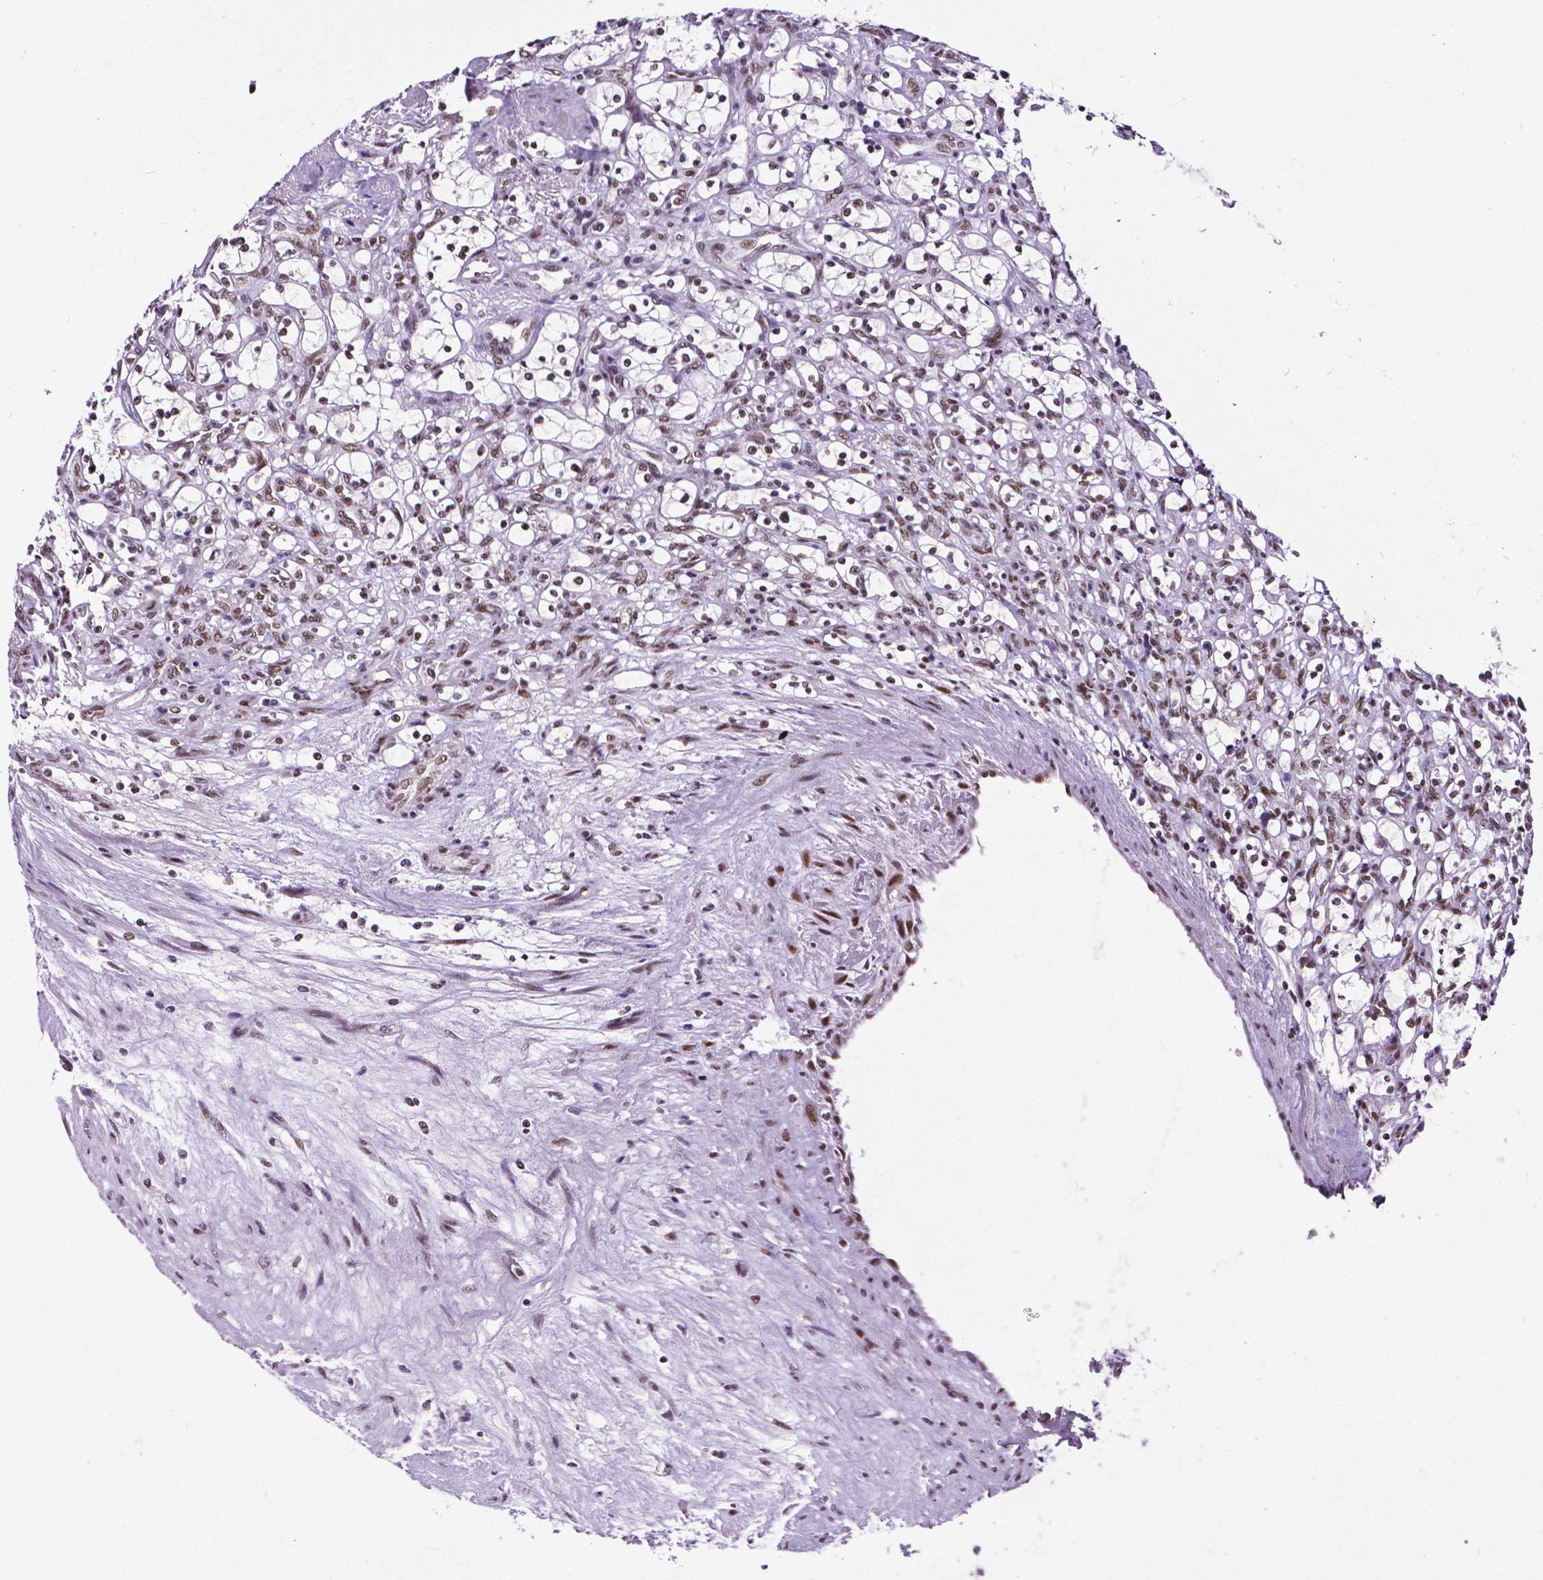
{"staining": {"intensity": "weak", "quantity": "25%-75%", "location": "nuclear"}, "tissue": "renal cancer", "cell_type": "Tumor cells", "image_type": "cancer", "snomed": [{"axis": "morphology", "description": "Adenocarcinoma, NOS"}, {"axis": "topography", "description": "Kidney"}], "caption": "DAB (3,3'-diaminobenzidine) immunohistochemical staining of human renal adenocarcinoma shows weak nuclear protein expression in approximately 25%-75% of tumor cells.", "gene": "REST", "patient": {"sex": "female", "age": 69}}